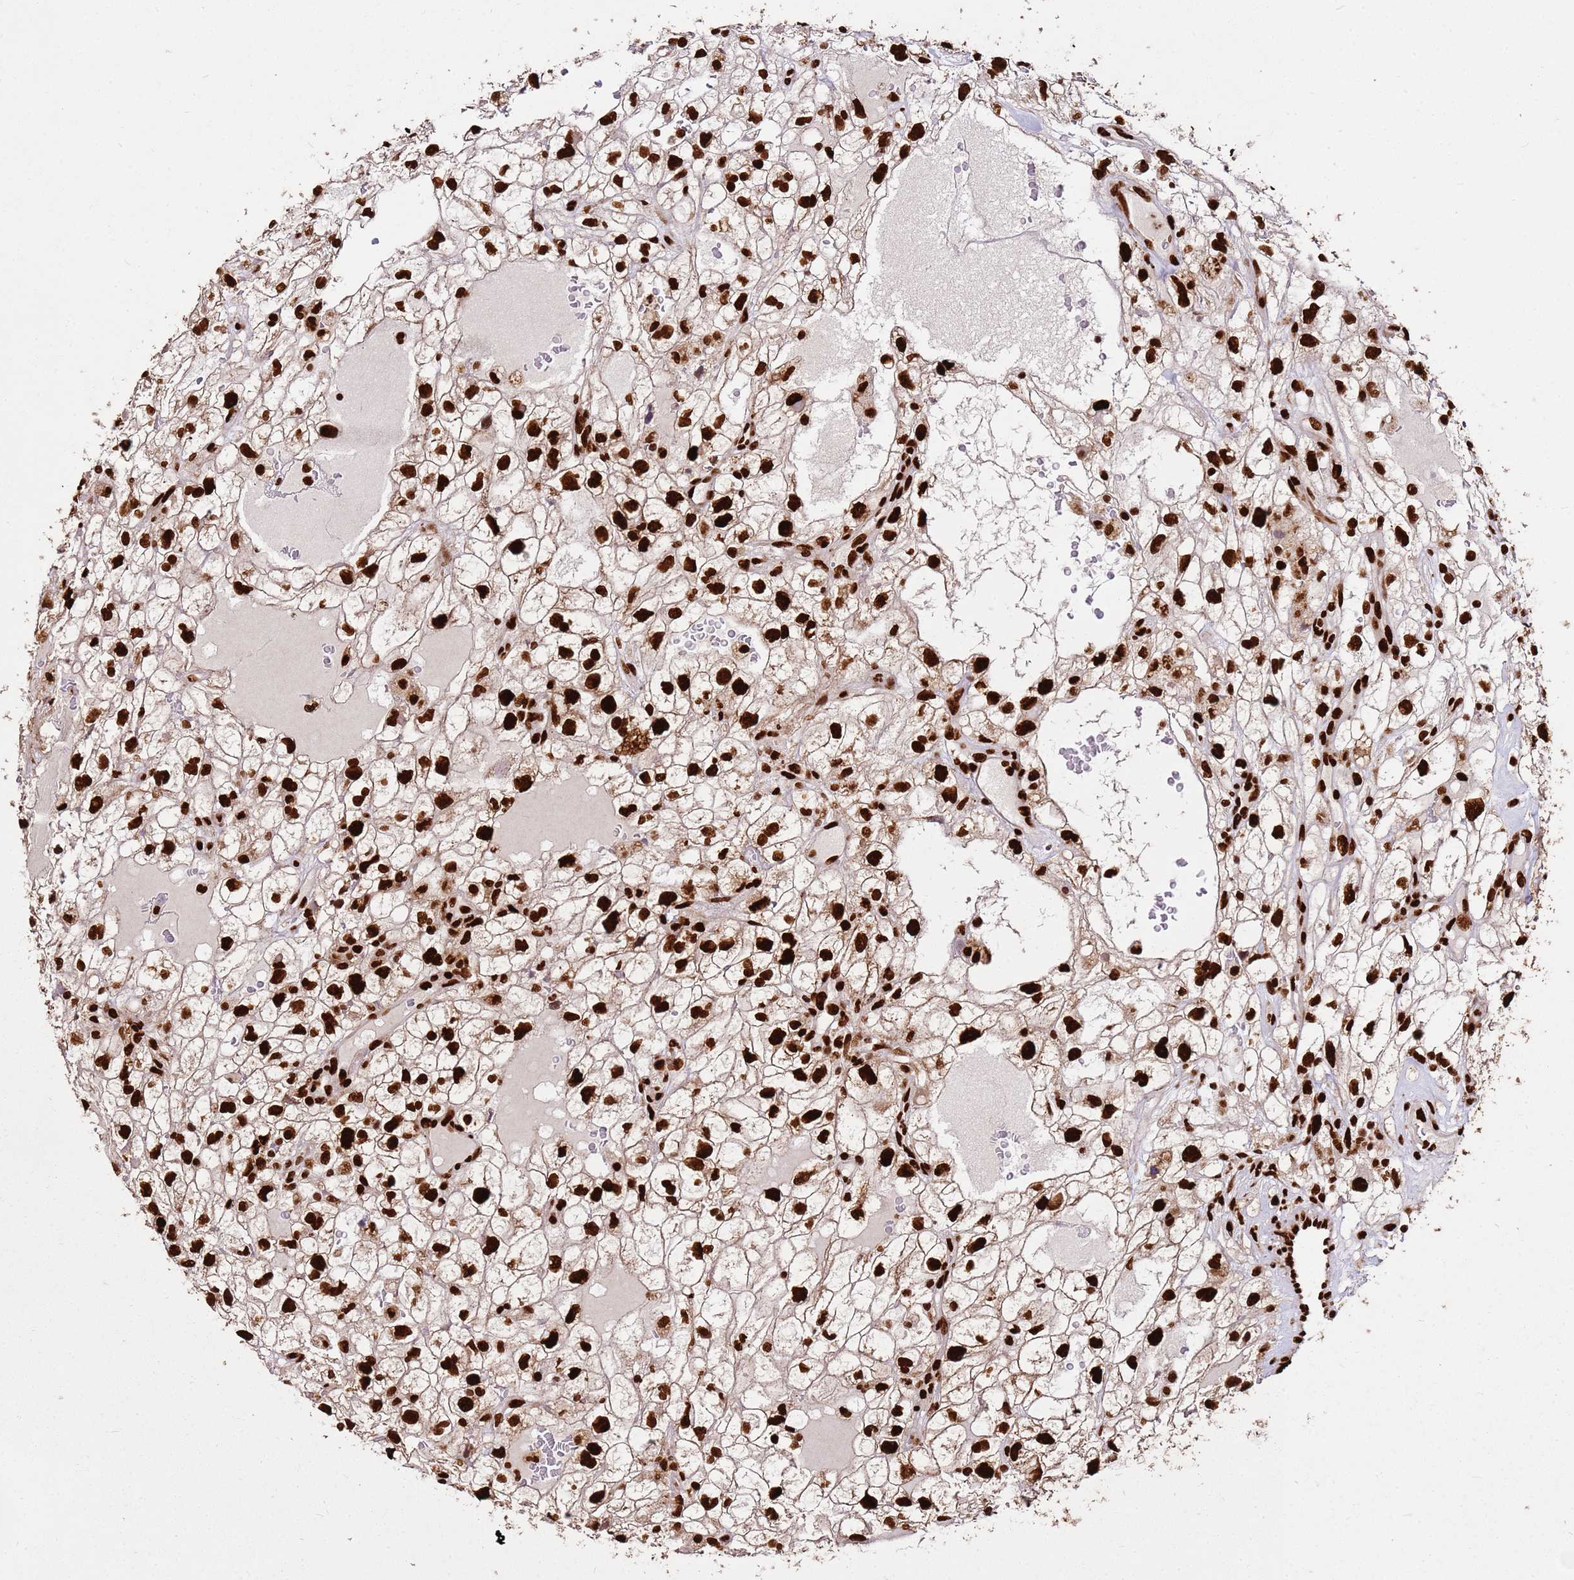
{"staining": {"intensity": "strong", "quantity": ">75%", "location": "nuclear"}, "tissue": "renal cancer", "cell_type": "Tumor cells", "image_type": "cancer", "snomed": [{"axis": "morphology", "description": "Adenocarcinoma, NOS"}, {"axis": "topography", "description": "Kidney"}], "caption": "The immunohistochemical stain shows strong nuclear positivity in tumor cells of renal cancer tissue.", "gene": "HNRNPAB", "patient": {"sex": "male", "age": 59}}